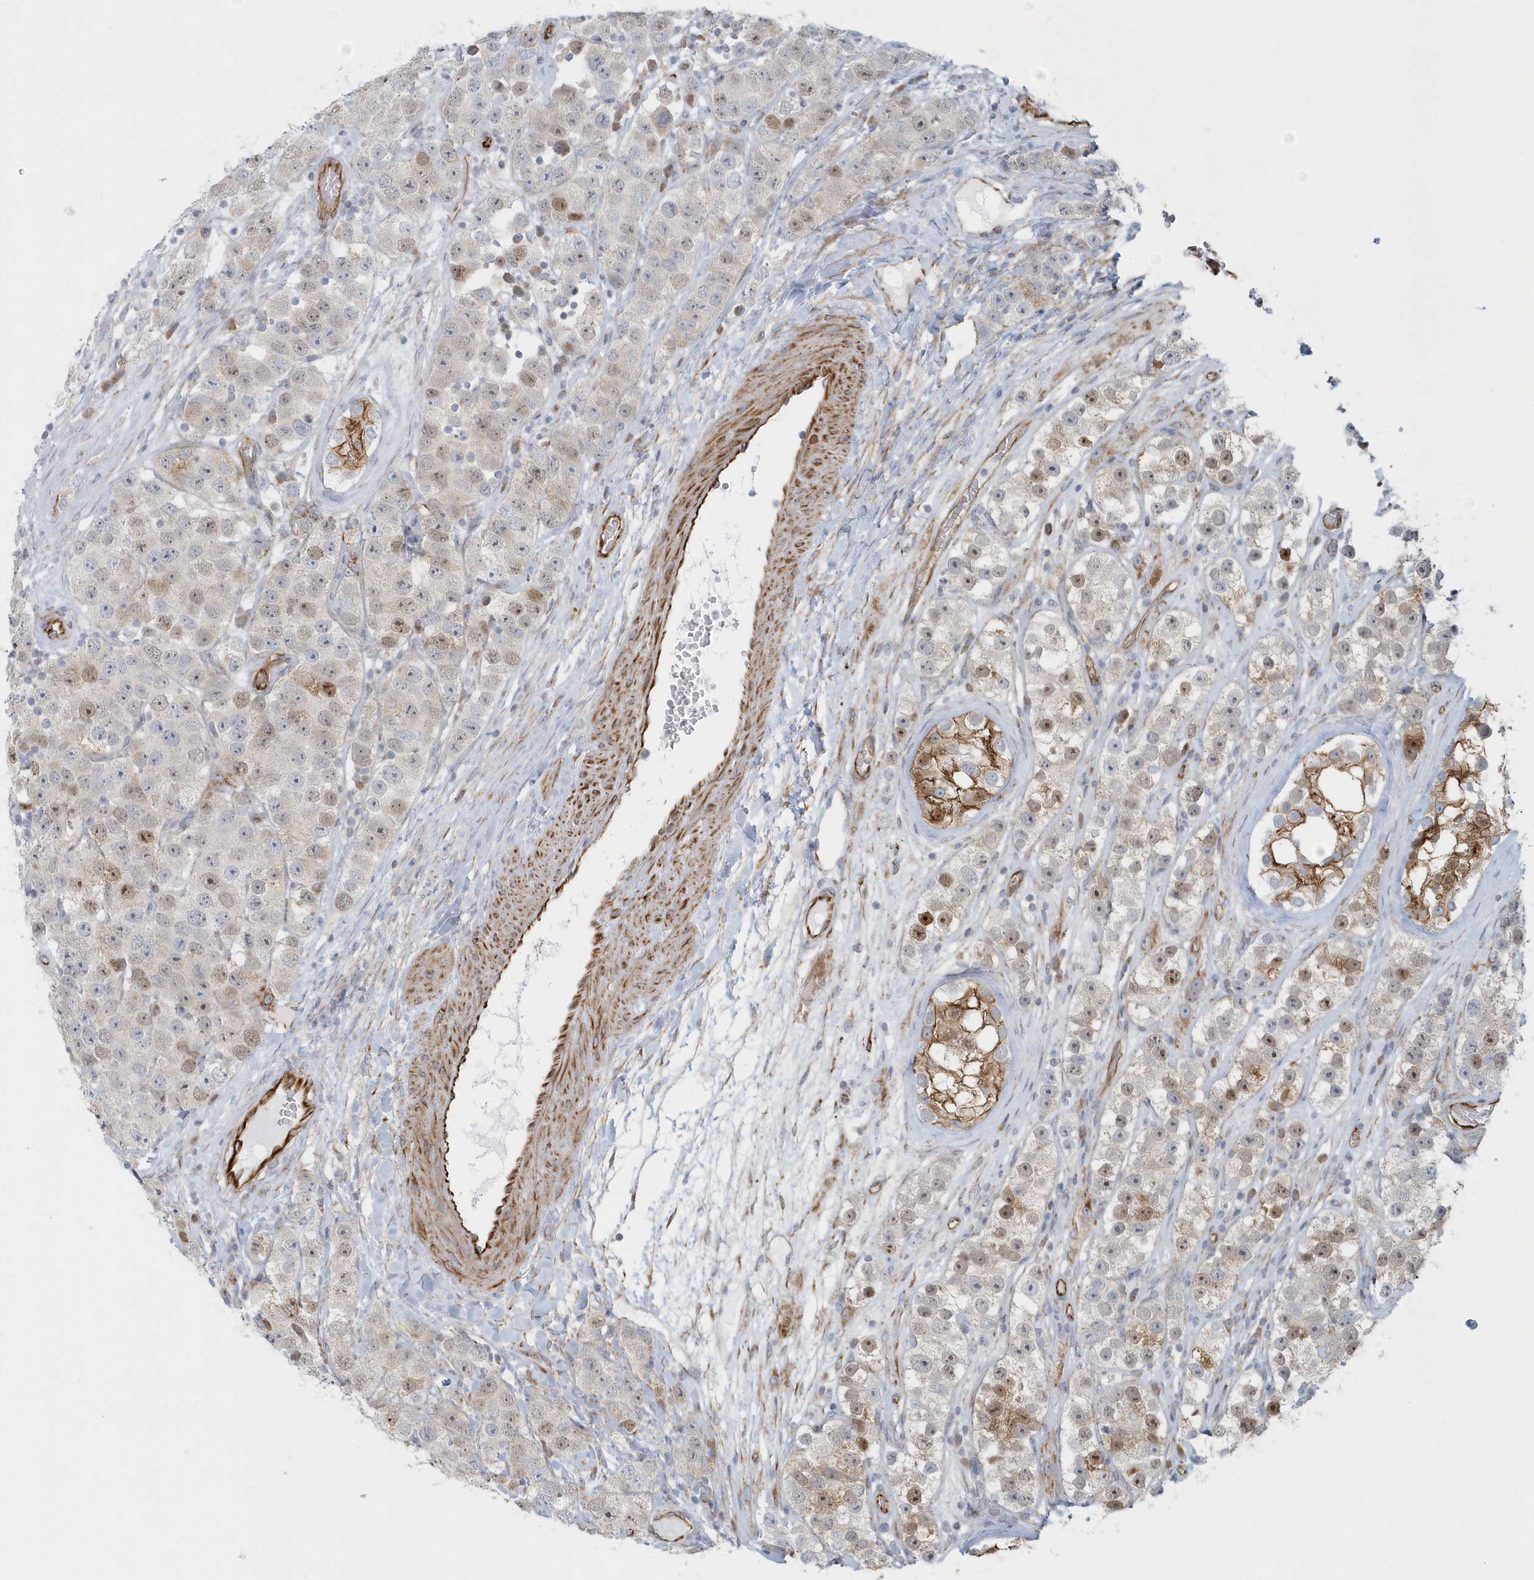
{"staining": {"intensity": "moderate", "quantity": "<25%", "location": "cytoplasmic/membranous,nuclear"}, "tissue": "testis cancer", "cell_type": "Tumor cells", "image_type": "cancer", "snomed": [{"axis": "morphology", "description": "Seminoma, NOS"}, {"axis": "topography", "description": "Testis"}], "caption": "Immunohistochemical staining of human testis seminoma exhibits moderate cytoplasmic/membranous and nuclear protein positivity in approximately <25% of tumor cells.", "gene": "GPR152", "patient": {"sex": "male", "age": 28}}